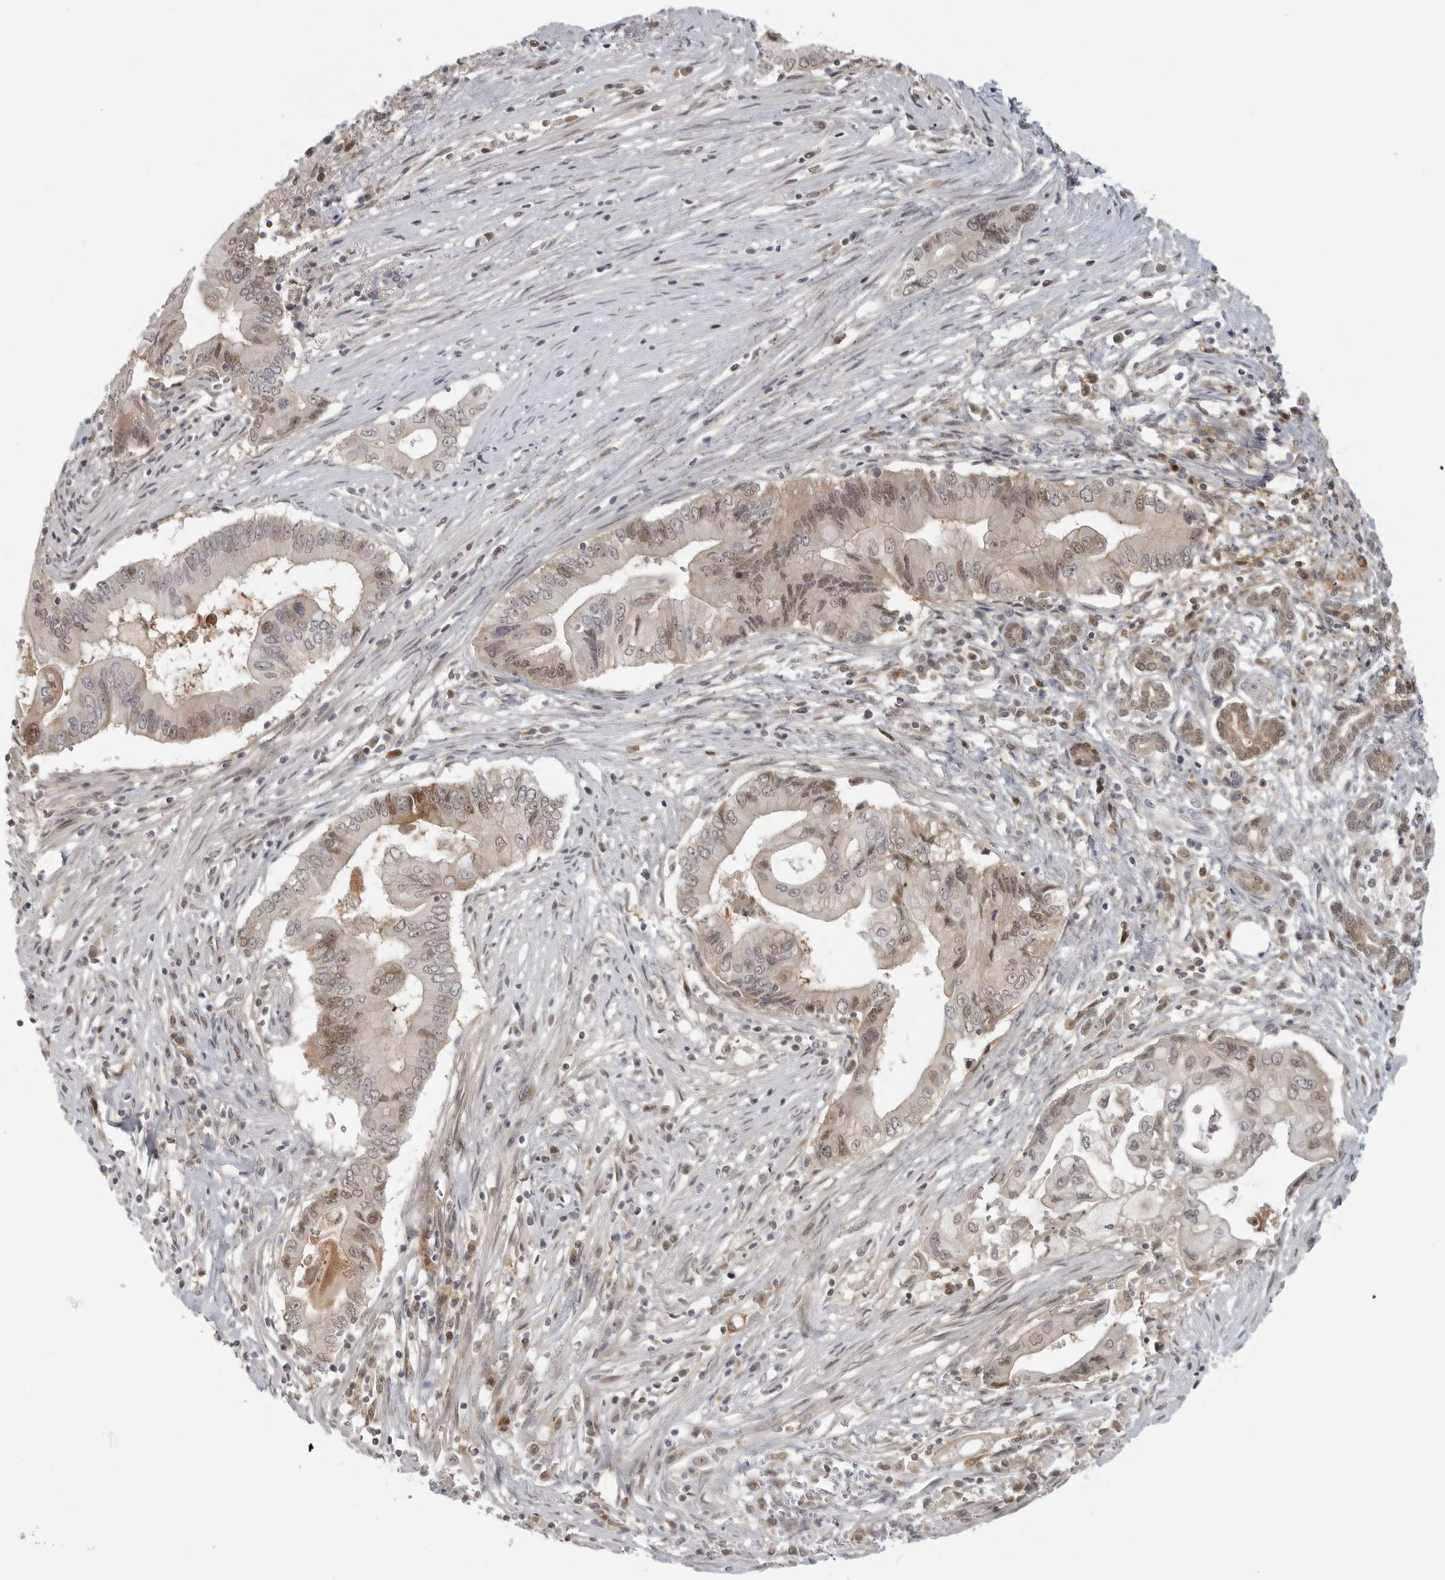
{"staining": {"intensity": "weak", "quantity": "25%-75%", "location": "cytoplasmic/membranous,nuclear"}, "tissue": "pancreatic cancer", "cell_type": "Tumor cells", "image_type": "cancer", "snomed": [{"axis": "morphology", "description": "Adenocarcinoma, NOS"}, {"axis": "topography", "description": "Pancreas"}], "caption": "Pancreatic cancer (adenocarcinoma) tissue shows weak cytoplasmic/membranous and nuclear staining in about 25%-75% of tumor cells, visualized by immunohistochemistry.", "gene": "CTIF", "patient": {"sex": "male", "age": 78}}